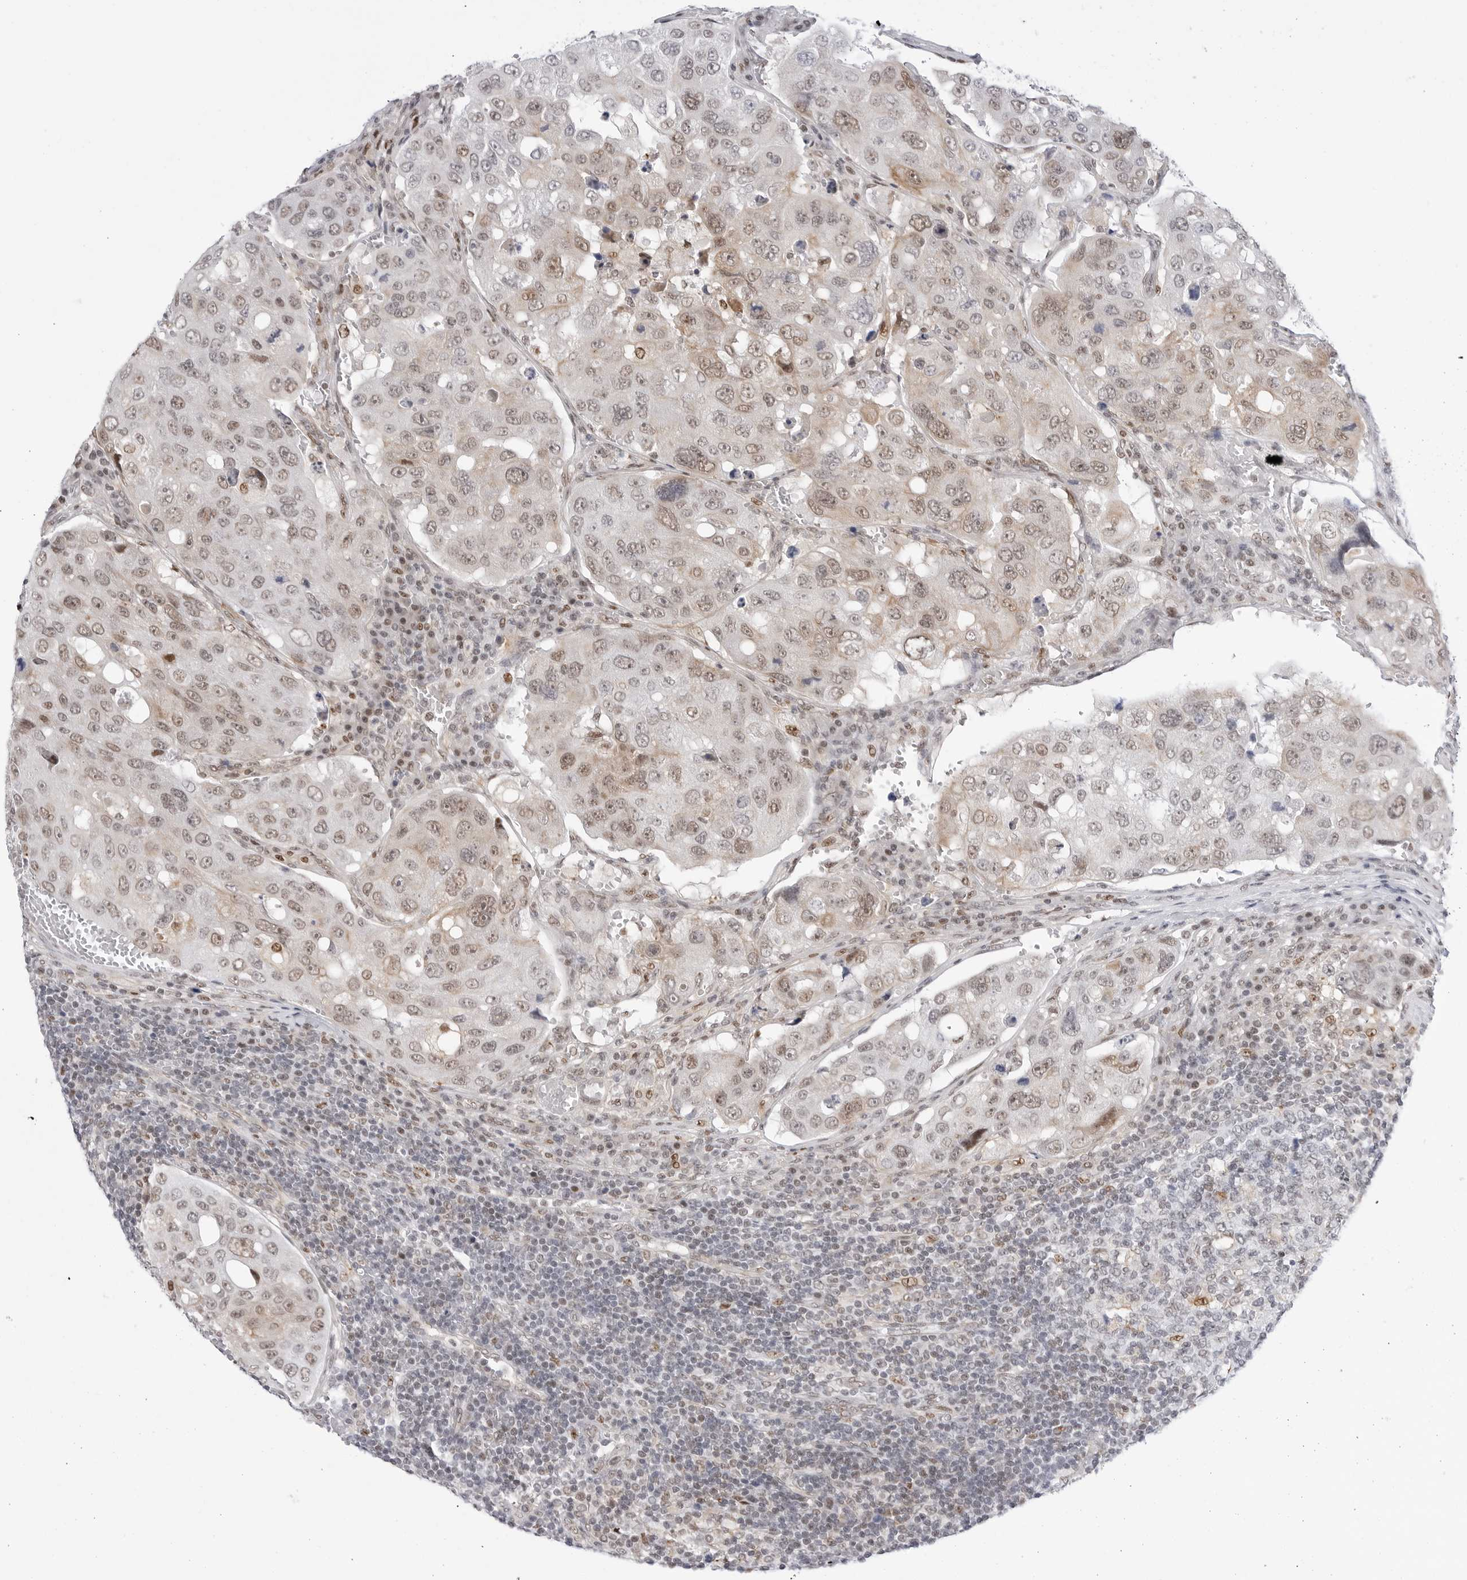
{"staining": {"intensity": "moderate", "quantity": ">75%", "location": "cytoplasmic/membranous,nuclear"}, "tissue": "urothelial cancer", "cell_type": "Tumor cells", "image_type": "cancer", "snomed": [{"axis": "morphology", "description": "Urothelial carcinoma, High grade"}, {"axis": "topography", "description": "Lymph node"}, {"axis": "topography", "description": "Urinary bladder"}], "caption": "Tumor cells display medium levels of moderate cytoplasmic/membranous and nuclear staining in about >75% of cells in human urothelial carcinoma (high-grade).", "gene": "C1orf162", "patient": {"sex": "male", "age": 51}}